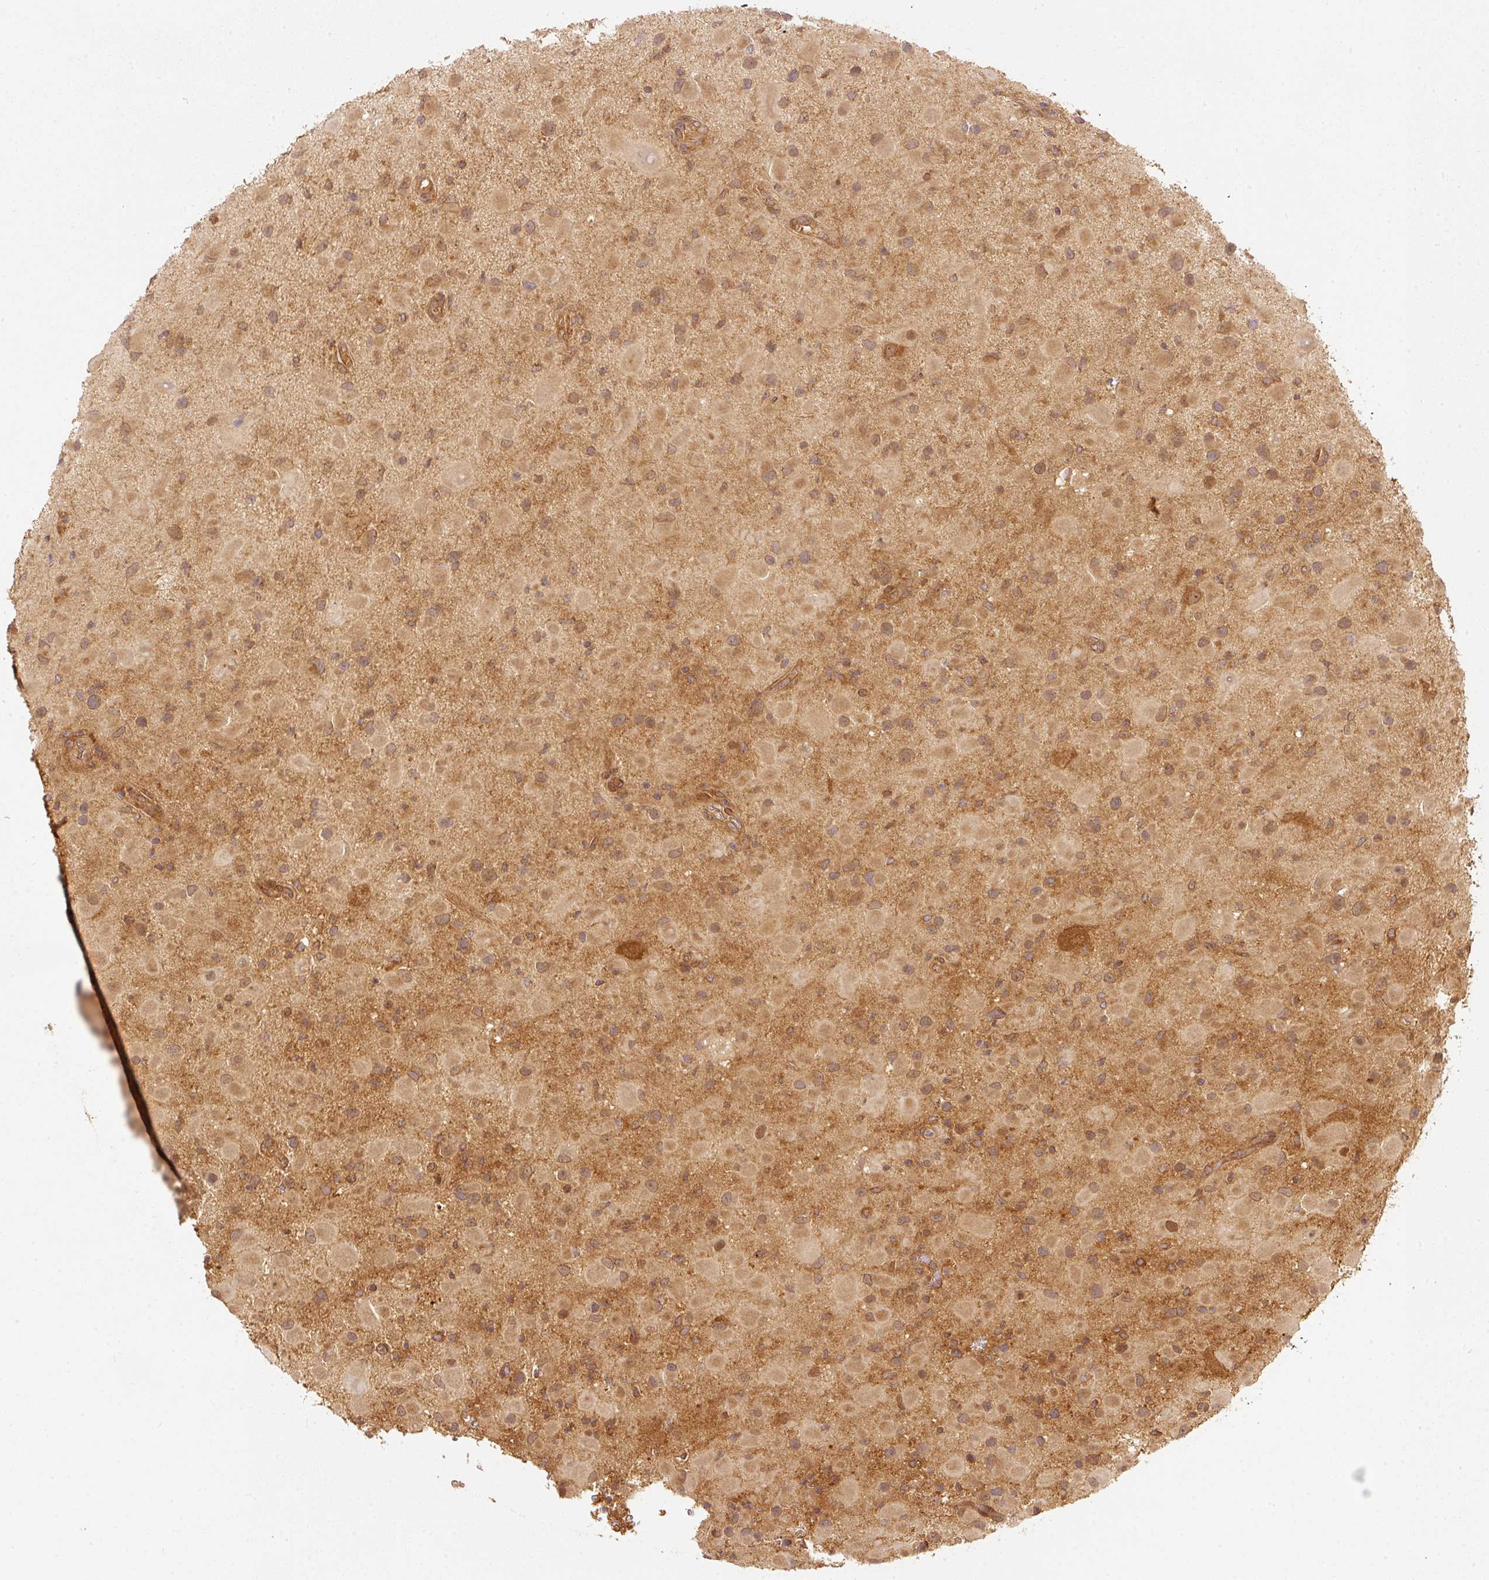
{"staining": {"intensity": "moderate", "quantity": "25%-75%", "location": "cytoplasmic/membranous"}, "tissue": "glioma", "cell_type": "Tumor cells", "image_type": "cancer", "snomed": [{"axis": "morphology", "description": "Glioma, malignant, Low grade"}, {"axis": "topography", "description": "Brain"}], "caption": "Immunohistochemistry (IHC) (DAB (3,3'-diaminobenzidine)) staining of human glioma shows moderate cytoplasmic/membranous protein staining in approximately 25%-75% of tumor cells. The staining was performed using DAB to visualize the protein expression in brown, while the nuclei were stained in blue with hematoxylin (Magnification: 20x).", "gene": "EIF3B", "patient": {"sex": "female", "age": 32}}